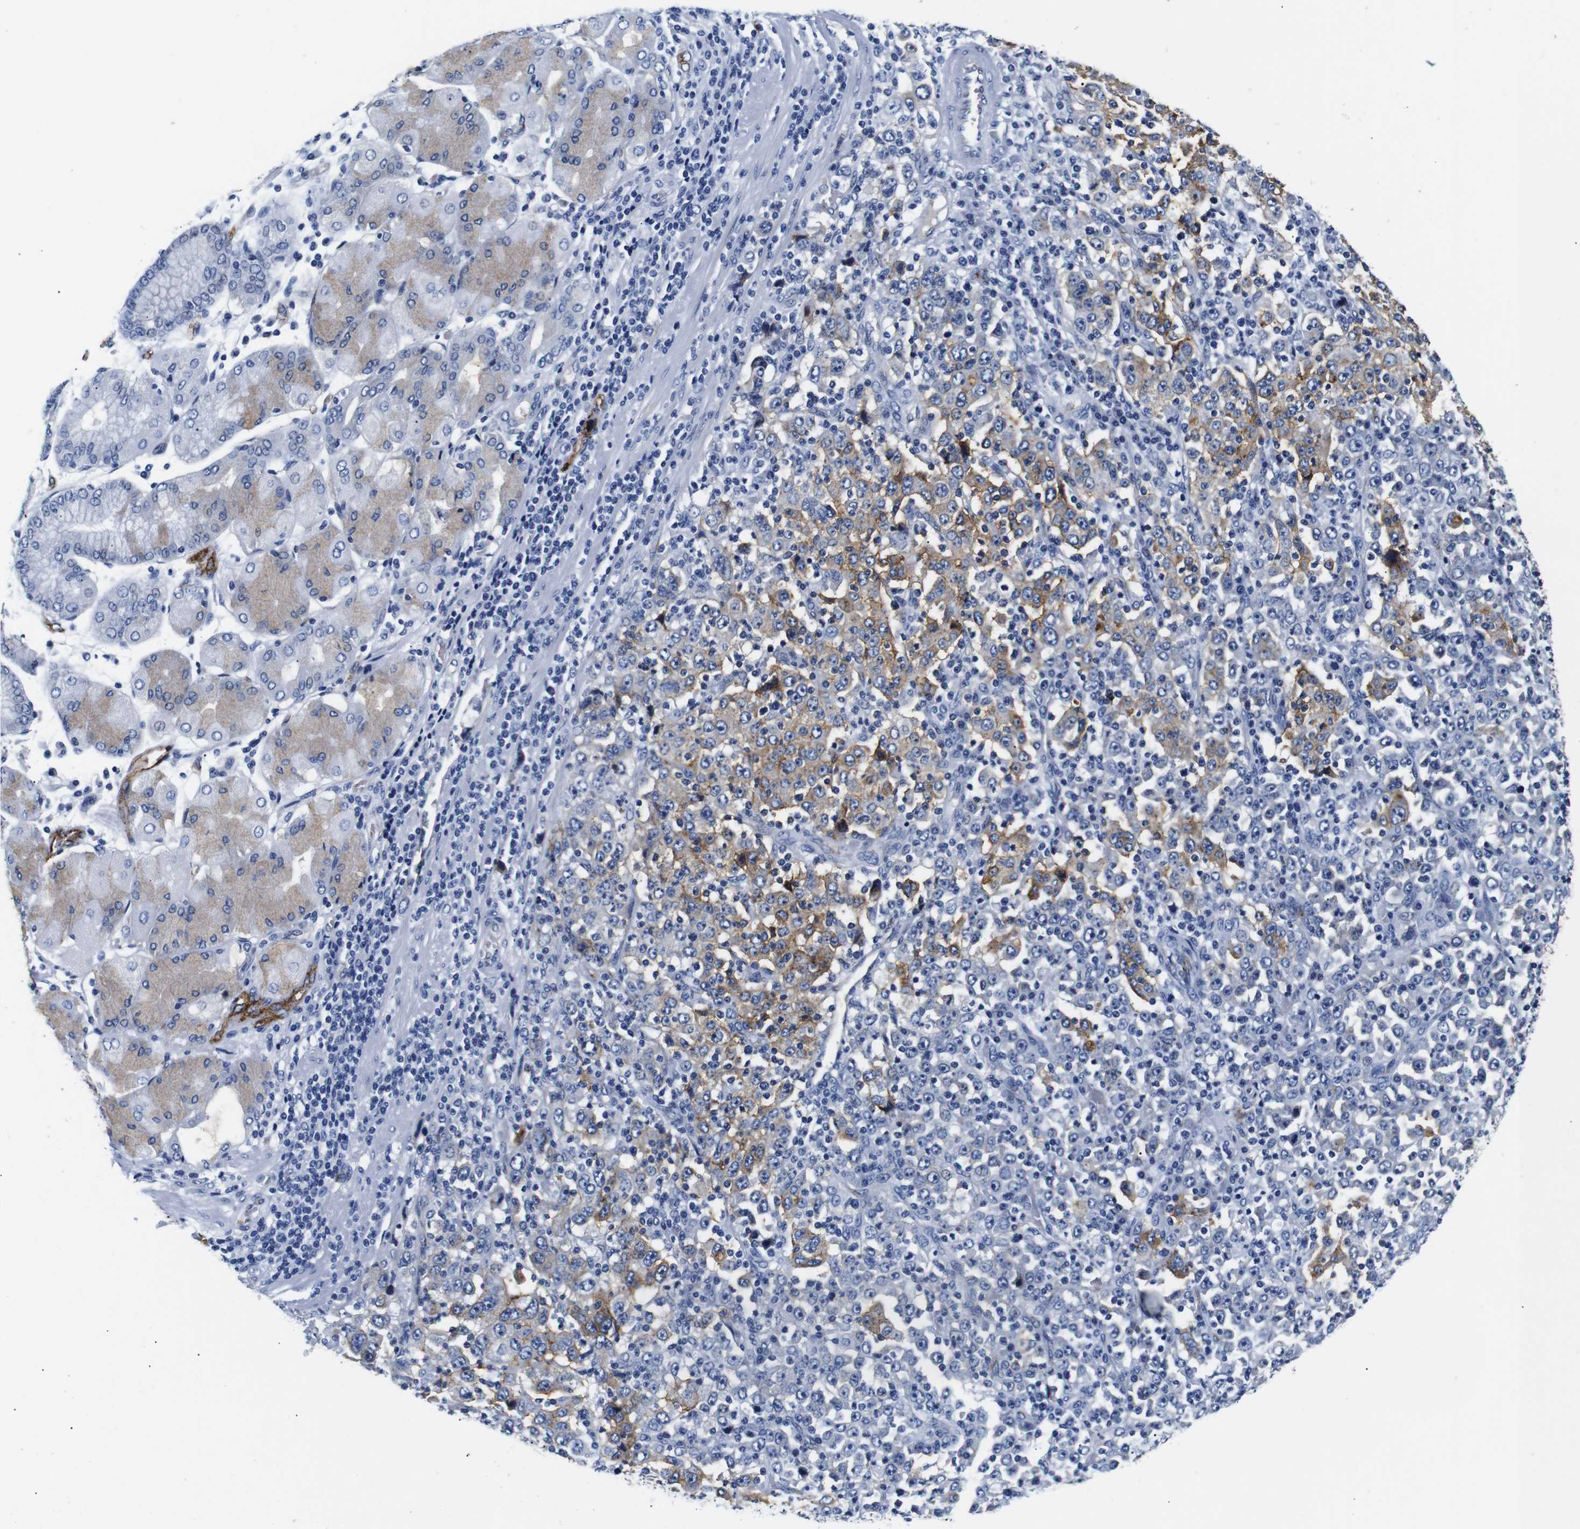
{"staining": {"intensity": "weak", "quantity": "25%-75%", "location": "cytoplasmic/membranous"}, "tissue": "stomach cancer", "cell_type": "Tumor cells", "image_type": "cancer", "snomed": [{"axis": "morphology", "description": "Normal tissue, NOS"}, {"axis": "morphology", "description": "Adenocarcinoma, NOS"}, {"axis": "topography", "description": "Stomach, upper"}, {"axis": "topography", "description": "Stomach"}], "caption": "This image demonstrates immunohistochemistry (IHC) staining of human stomach cancer (adenocarcinoma), with low weak cytoplasmic/membranous staining in approximately 25%-75% of tumor cells.", "gene": "MUC4", "patient": {"sex": "male", "age": 59}}